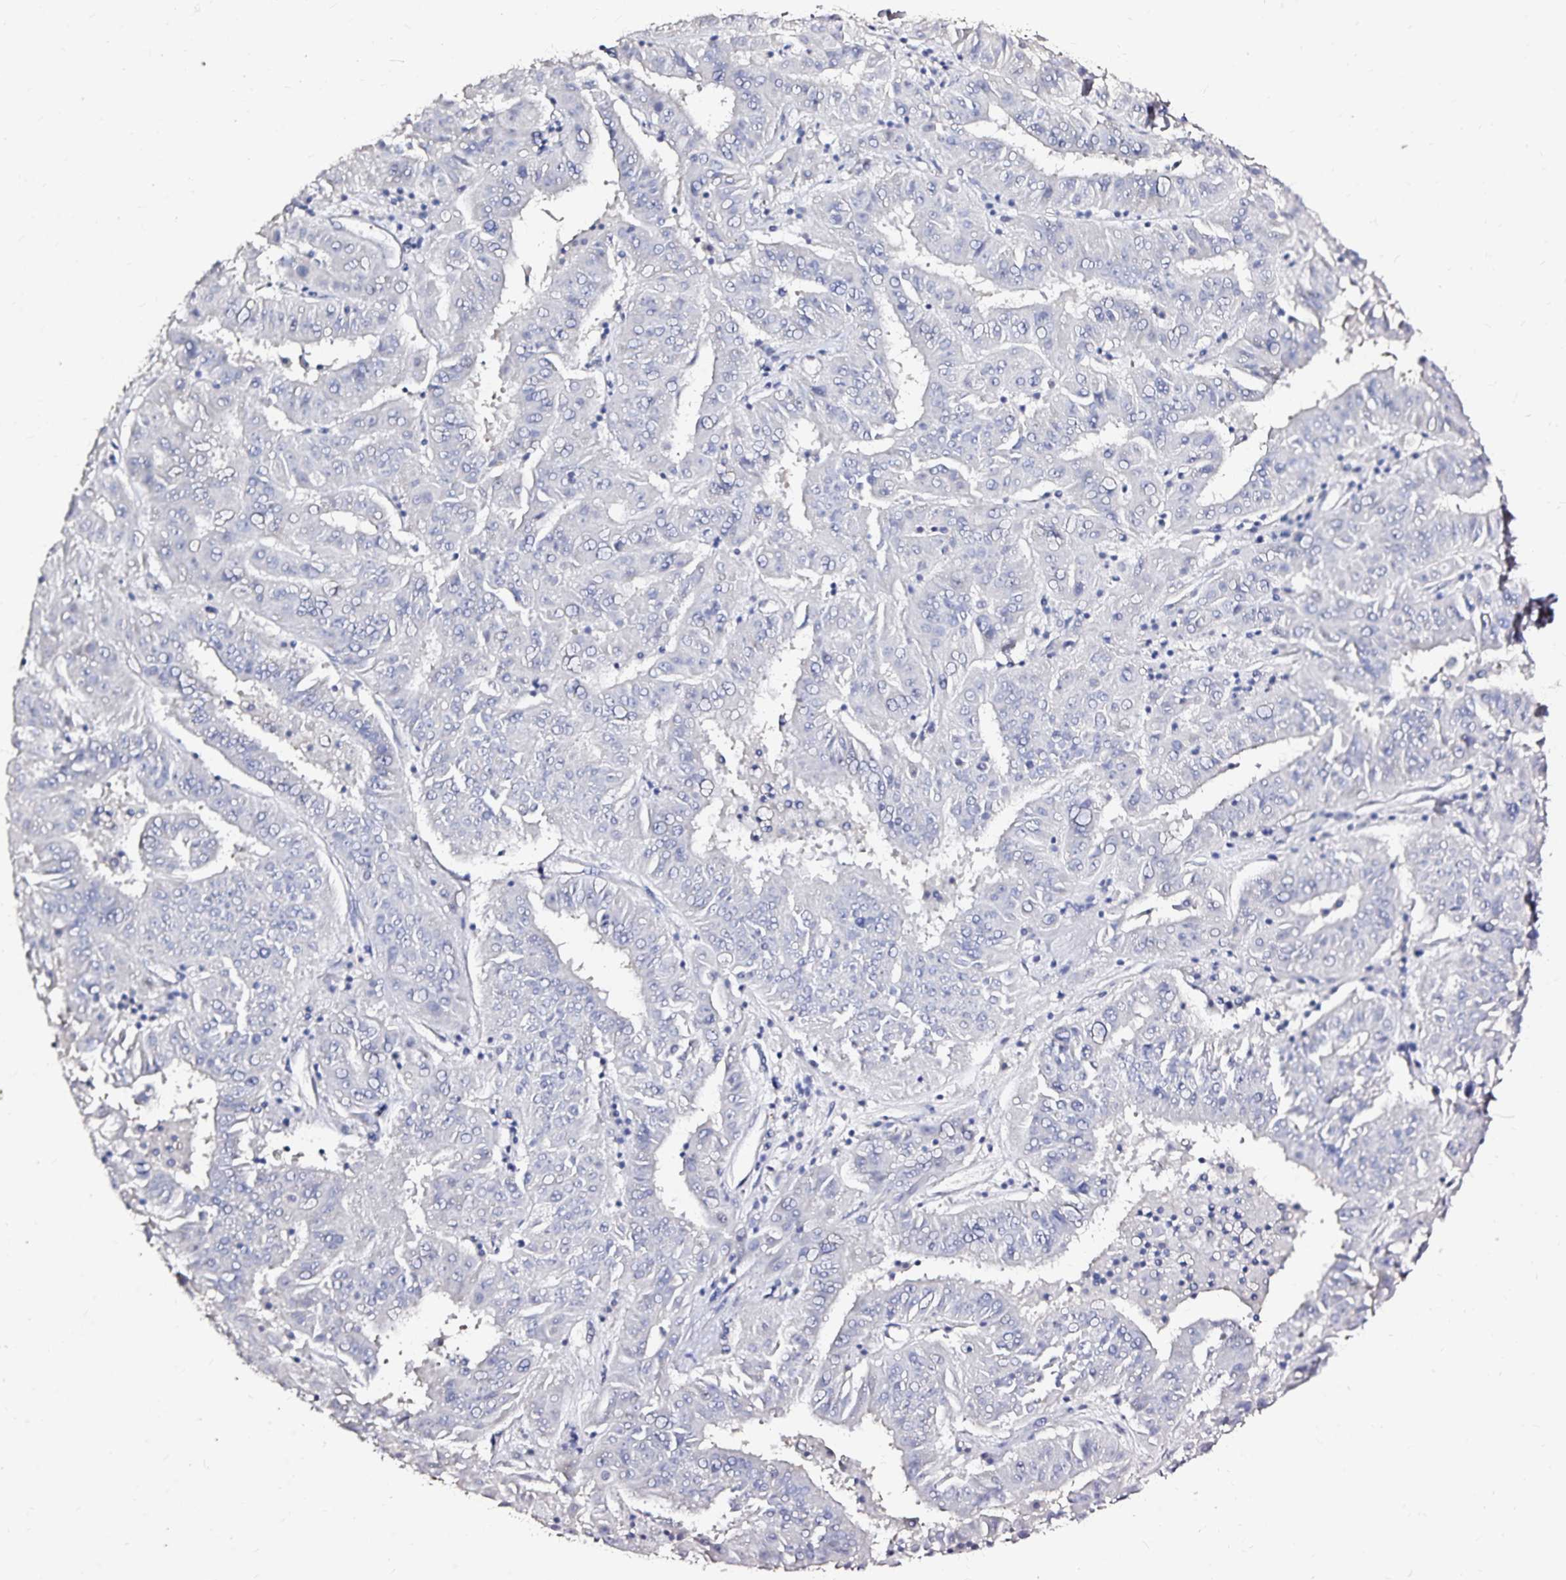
{"staining": {"intensity": "negative", "quantity": "none", "location": "none"}, "tissue": "pancreatic cancer", "cell_type": "Tumor cells", "image_type": "cancer", "snomed": [{"axis": "morphology", "description": "Adenocarcinoma, NOS"}, {"axis": "topography", "description": "Pancreas"}], "caption": "This is a image of immunohistochemistry (IHC) staining of pancreatic cancer (adenocarcinoma), which shows no staining in tumor cells. (DAB IHC, high magnification).", "gene": "SLC5A1", "patient": {"sex": "male", "age": 63}}